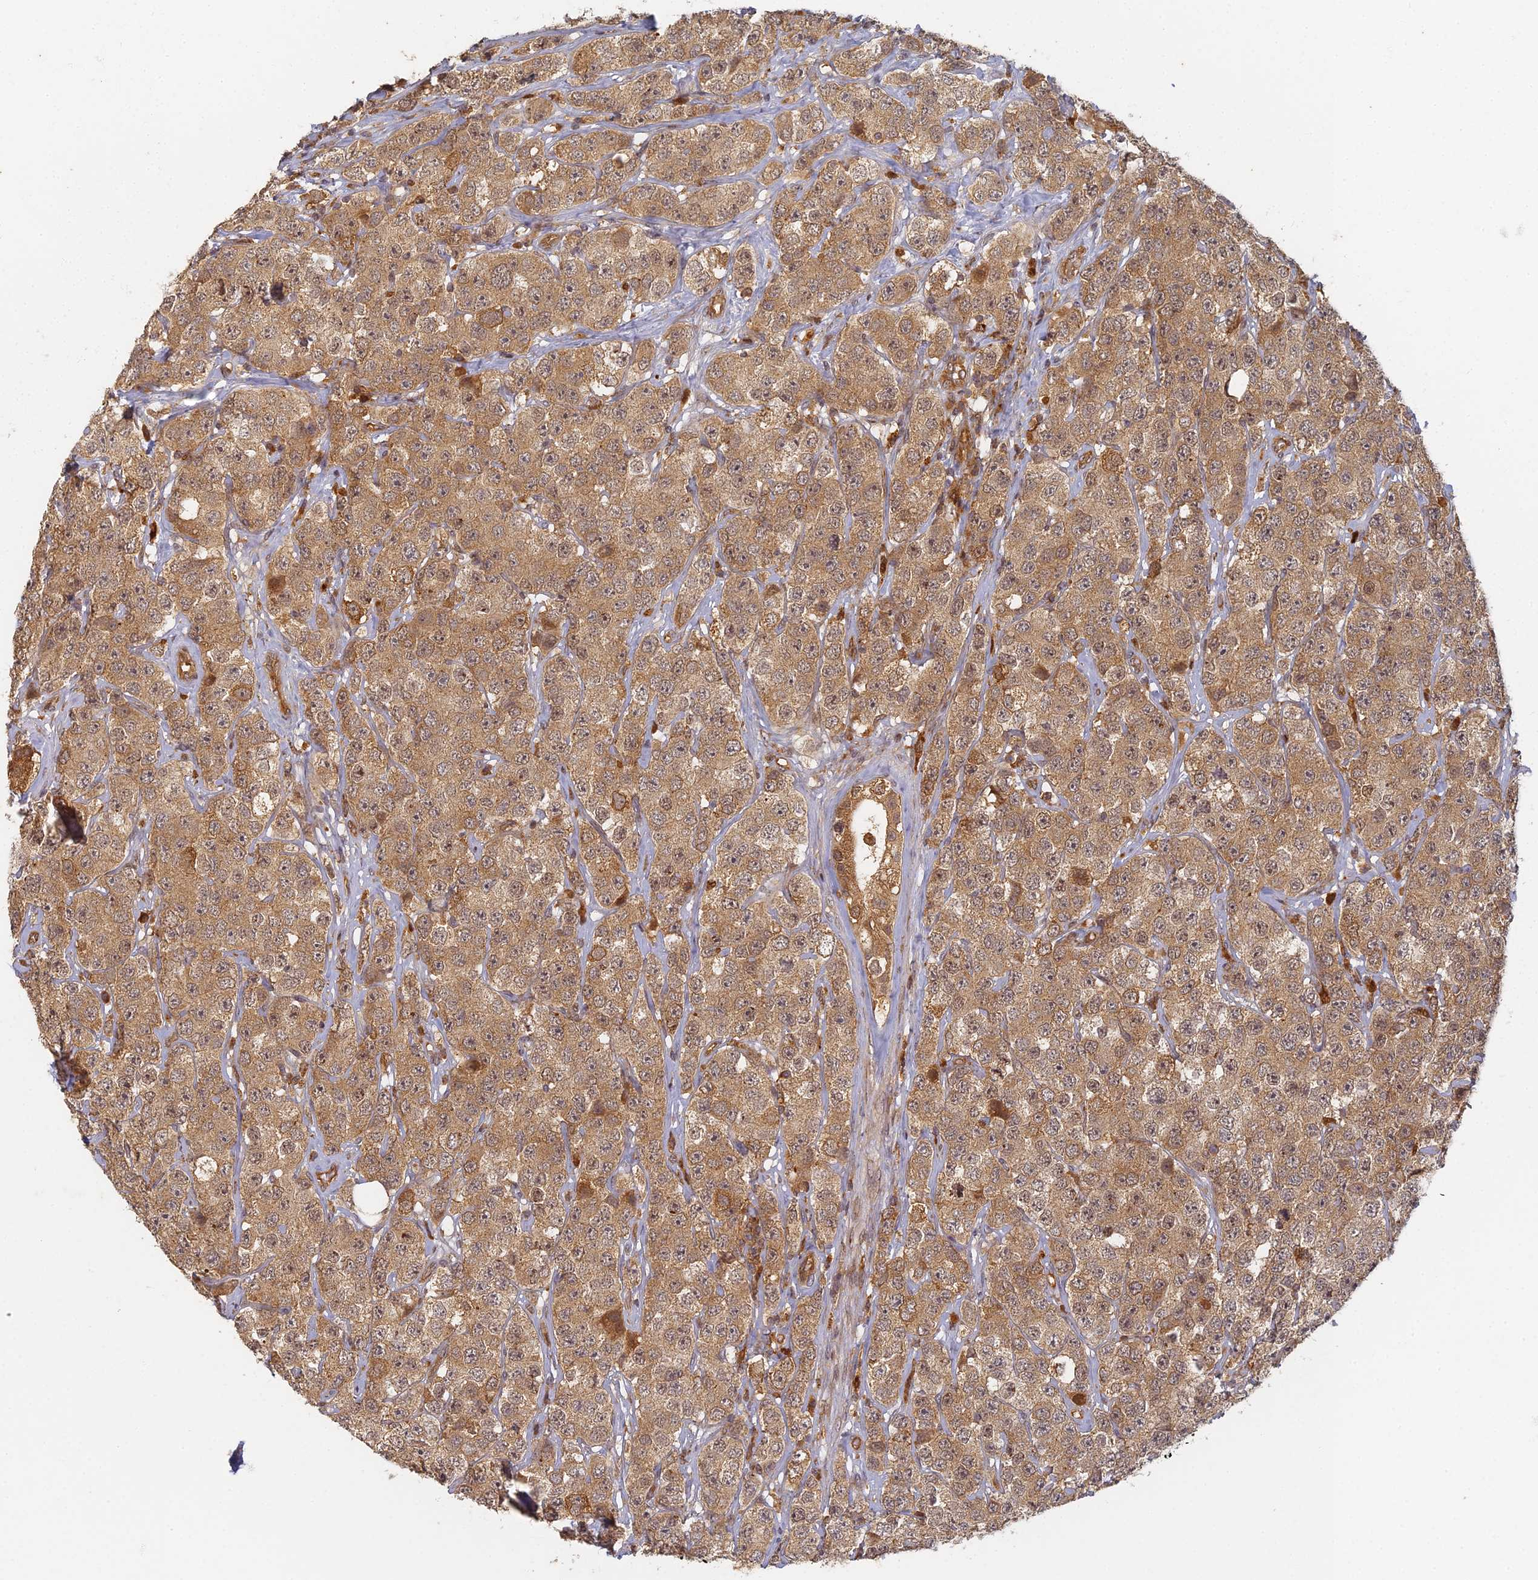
{"staining": {"intensity": "moderate", "quantity": ">75%", "location": "cytoplasmic/membranous,nuclear"}, "tissue": "testis cancer", "cell_type": "Tumor cells", "image_type": "cancer", "snomed": [{"axis": "morphology", "description": "Seminoma, NOS"}, {"axis": "topography", "description": "Testis"}], "caption": "Immunohistochemical staining of human testis cancer (seminoma) displays medium levels of moderate cytoplasmic/membranous and nuclear protein staining in approximately >75% of tumor cells.", "gene": "INO80D", "patient": {"sex": "male", "age": 28}}